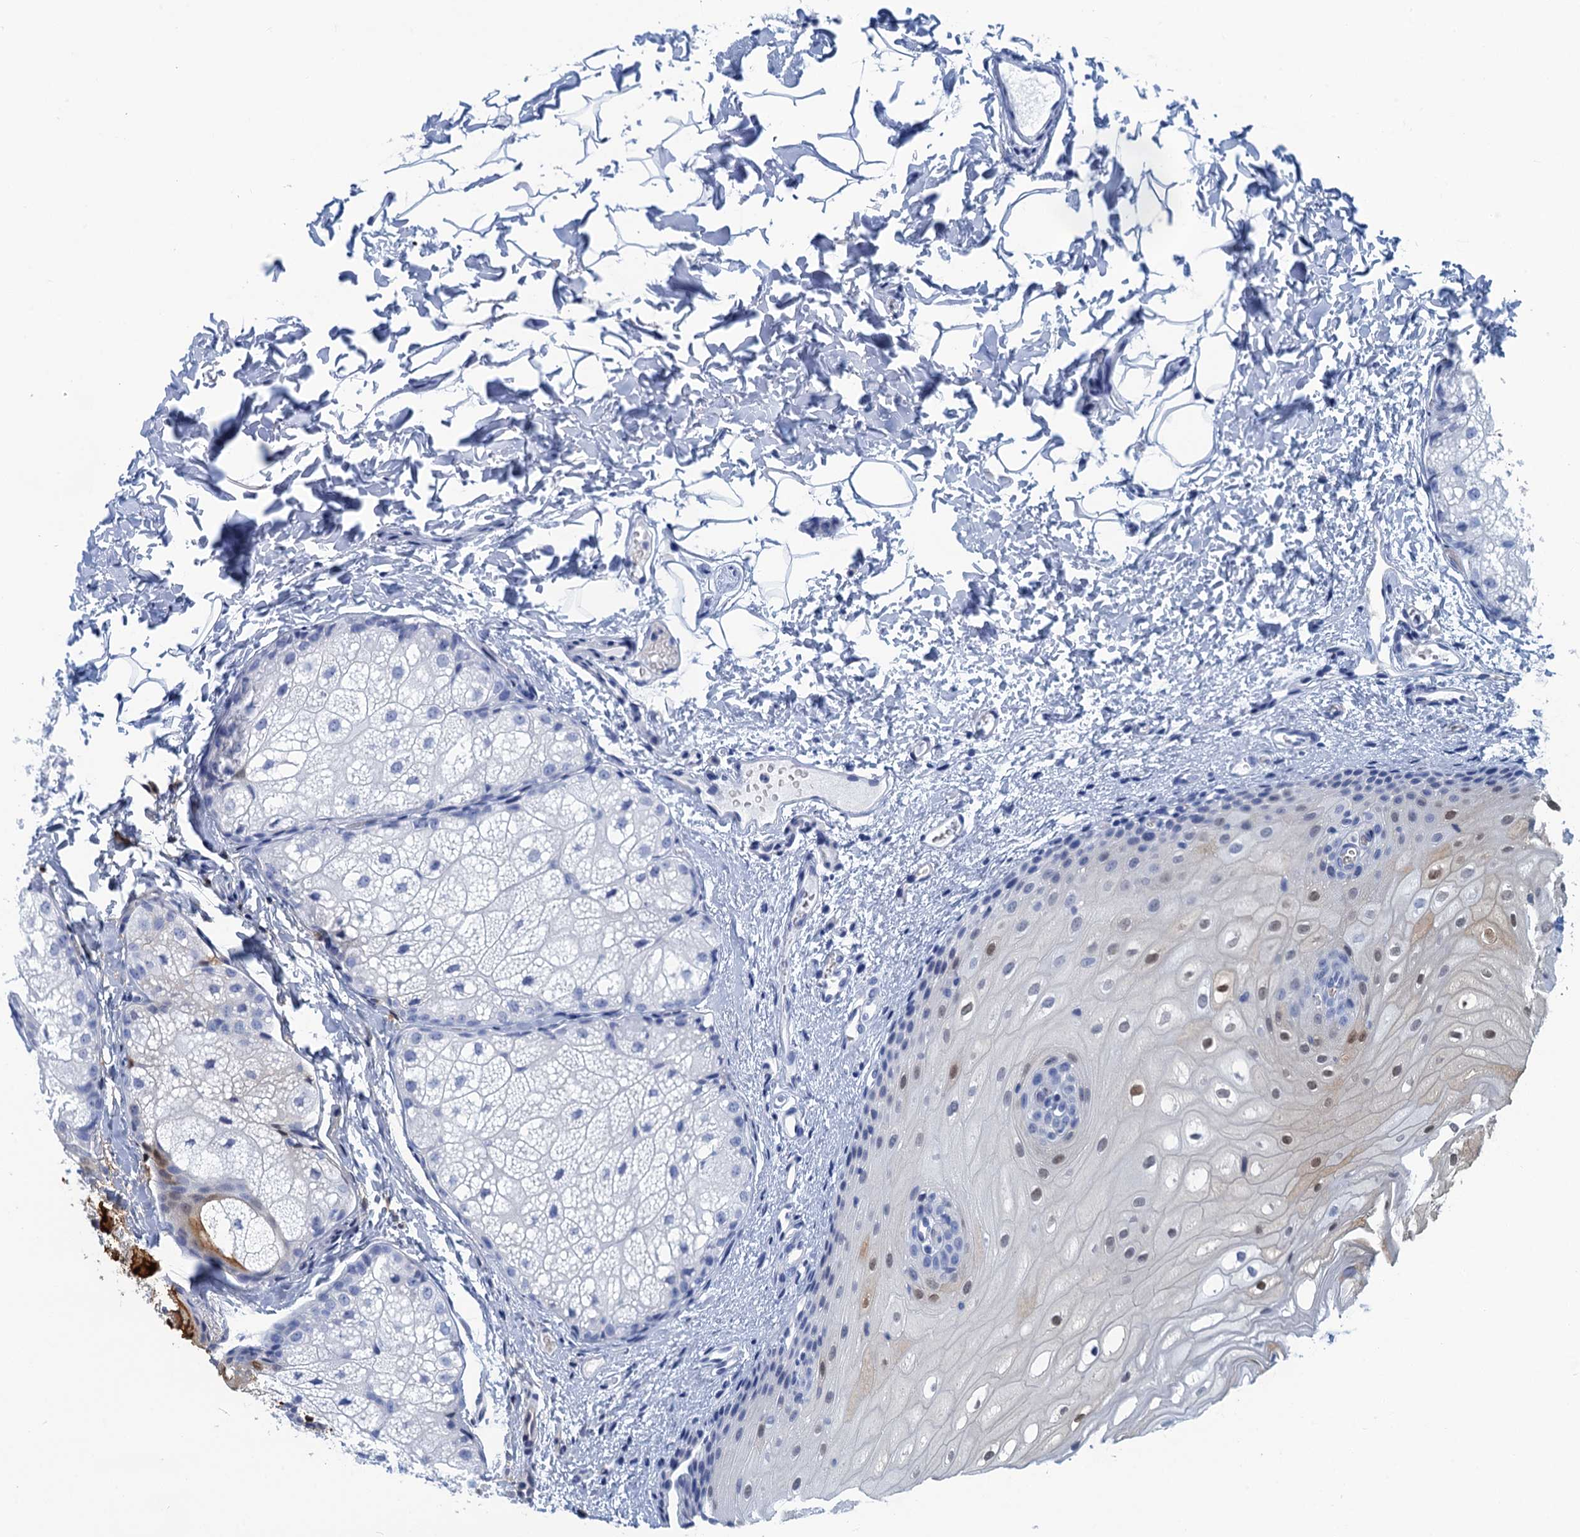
{"staining": {"intensity": "moderate", "quantity": "<25%", "location": "cytoplasmic/membranous,nuclear"}, "tissue": "oral mucosa", "cell_type": "Squamous epithelial cells", "image_type": "normal", "snomed": [{"axis": "morphology", "description": "Normal tissue, NOS"}, {"axis": "topography", "description": "Oral tissue"}], "caption": "Immunohistochemical staining of unremarkable human oral mucosa displays low levels of moderate cytoplasmic/membranous,nuclear positivity in about <25% of squamous epithelial cells.", "gene": "CALML5", "patient": {"sex": "female", "age": 70}}